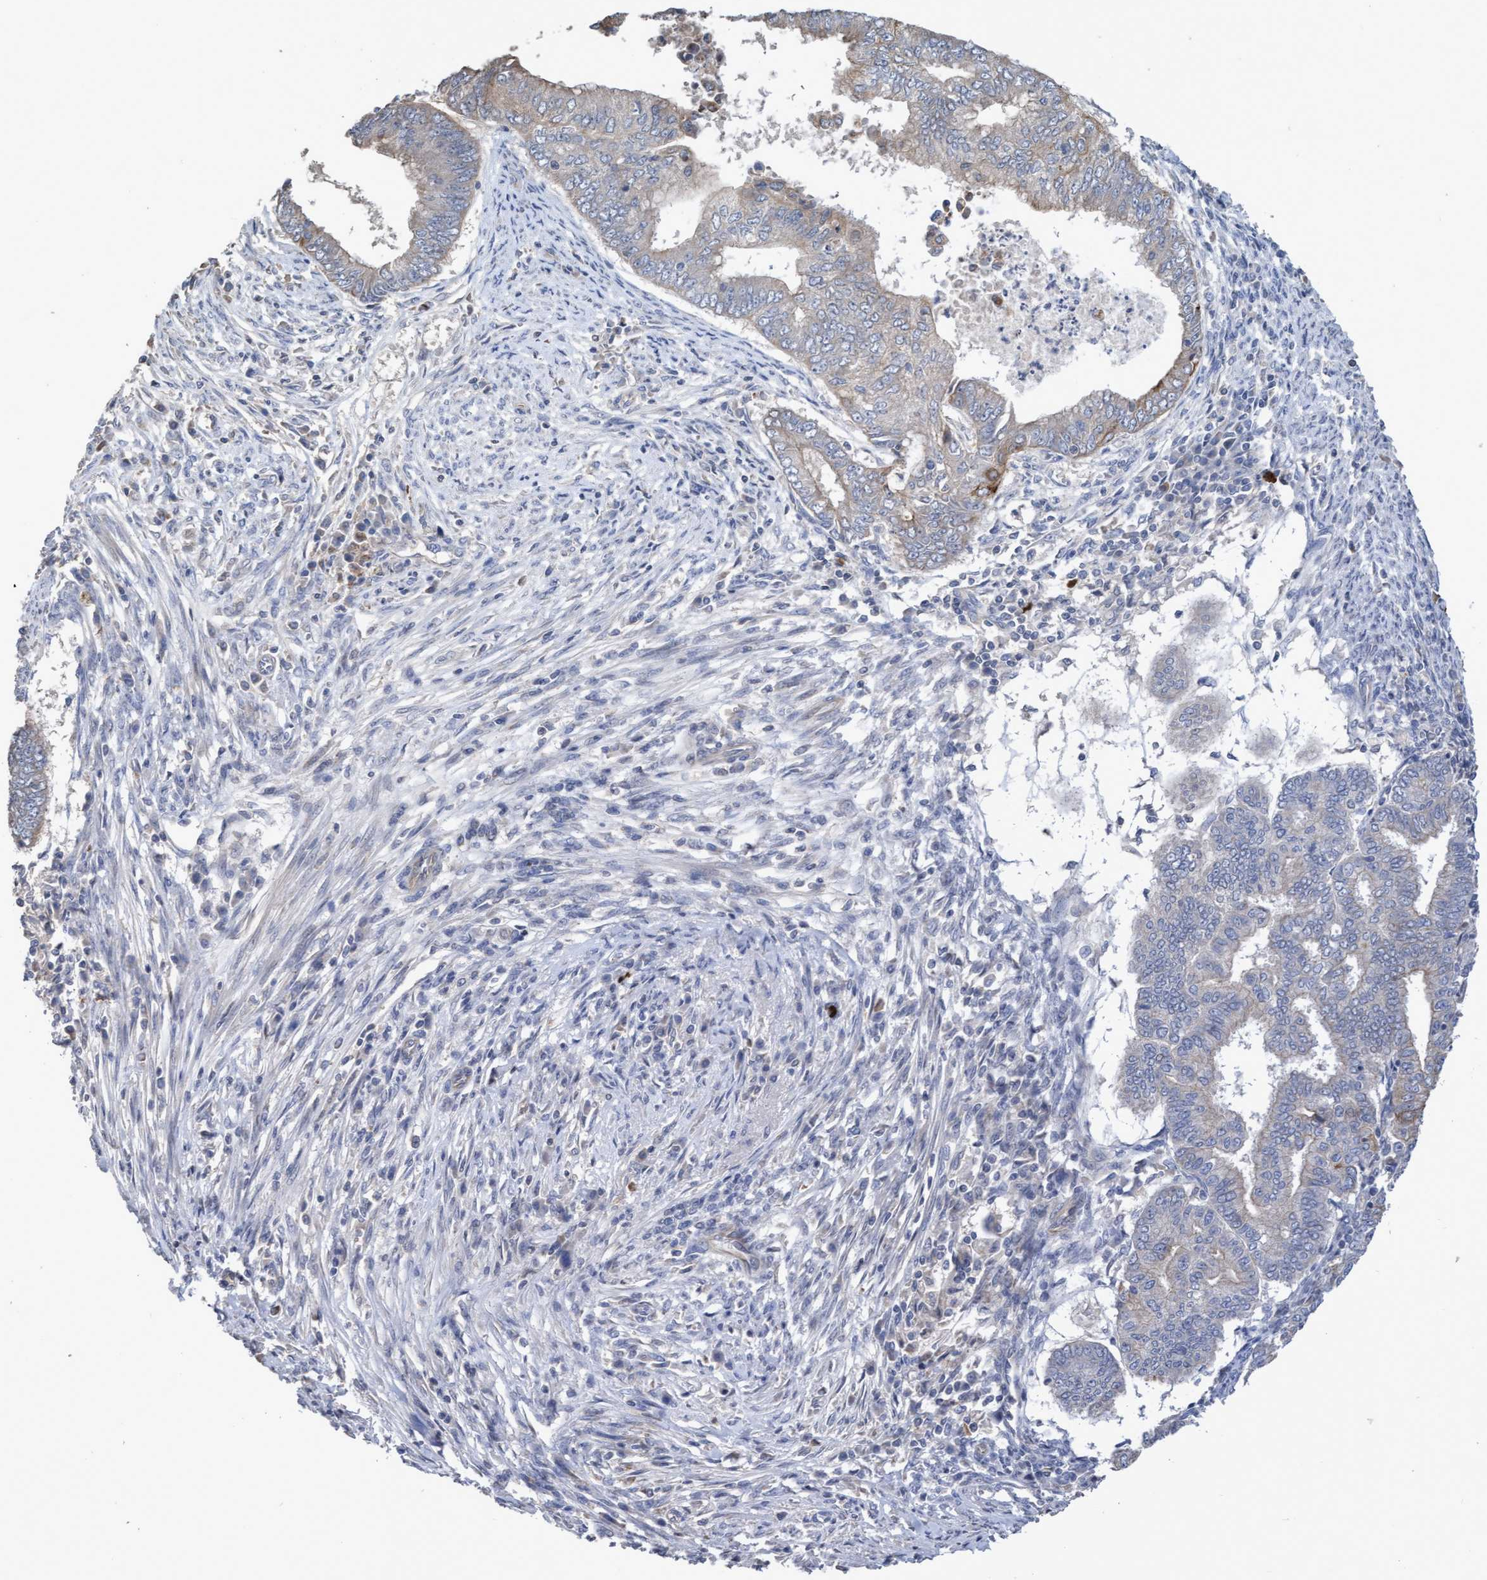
{"staining": {"intensity": "weak", "quantity": "<25%", "location": "cytoplasmic/membranous"}, "tissue": "endometrial cancer", "cell_type": "Tumor cells", "image_type": "cancer", "snomed": [{"axis": "morphology", "description": "Polyp, NOS"}, {"axis": "morphology", "description": "Adenocarcinoma, NOS"}, {"axis": "morphology", "description": "Adenoma, NOS"}, {"axis": "topography", "description": "Endometrium"}], "caption": "This is a histopathology image of immunohistochemistry (IHC) staining of endometrial cancer (polyp), which shows no expression in tumor cells.", "gene": "KRT24", "patient": {"sex": "female", "age": 79}}